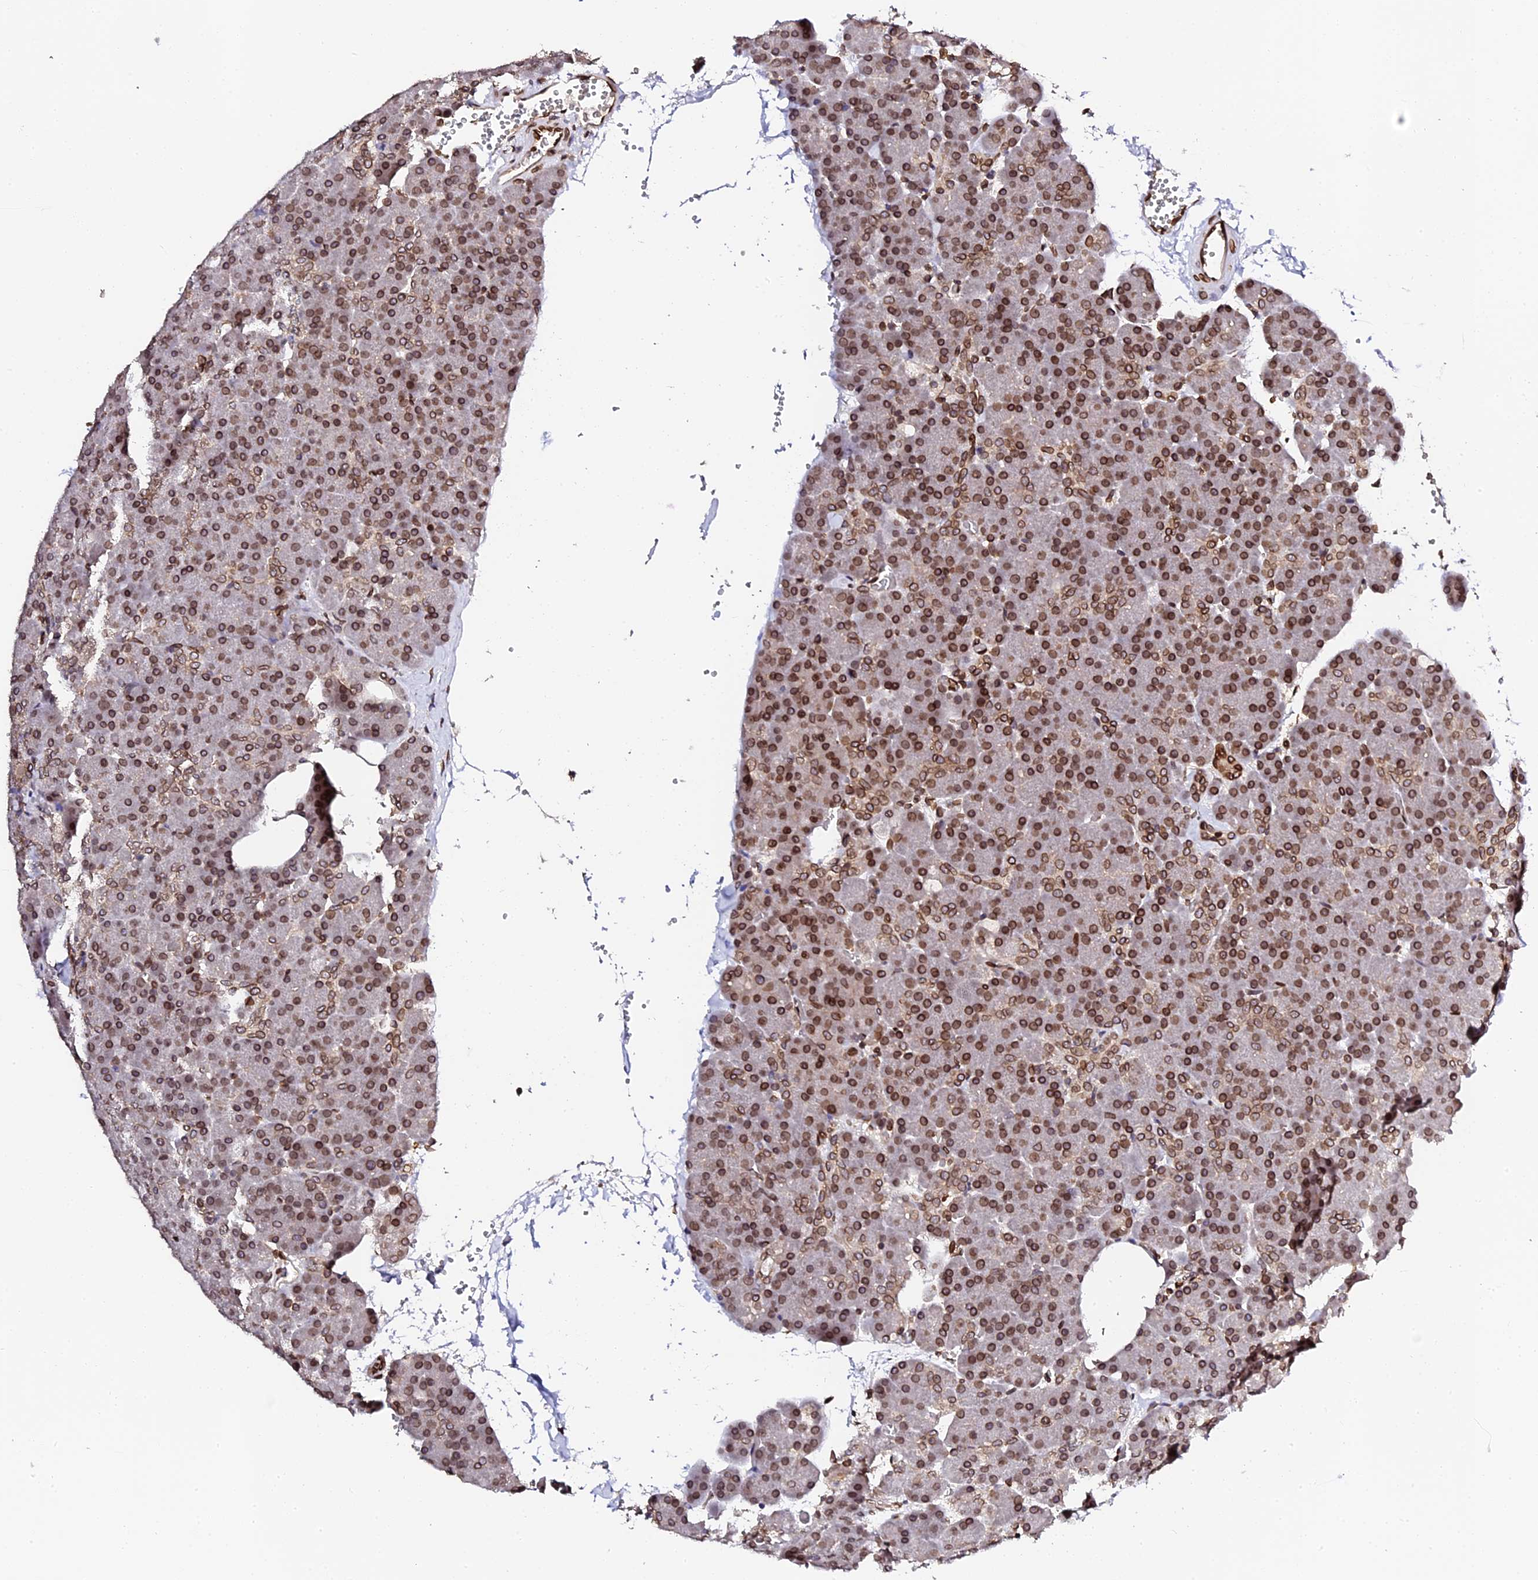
{"staining": {"intensity": "strong", "quantity": ">75%", "location": "cytoplasmic/membranous,nuclear"}, "tissue": "pancreas", "cell_type": "Exocrine glandular cells", "image_type": "normal", "snomed": [{"axis": "morphology", "description": "Normal tissue, NOS"}, {"axis": "morphology", "description": "Carcinoid, malignant, NOS"}, {"axis": "topography", "description": "Pancreas"}], "caption": "Exocrine glandular cells show high levels of strong cytoplasmic/membranous,nuclear positivity in about >75% of cells in unremarkable pancreas.", "gene": "ANAPC5", "patient": {"sex": "female", "age": 35}}